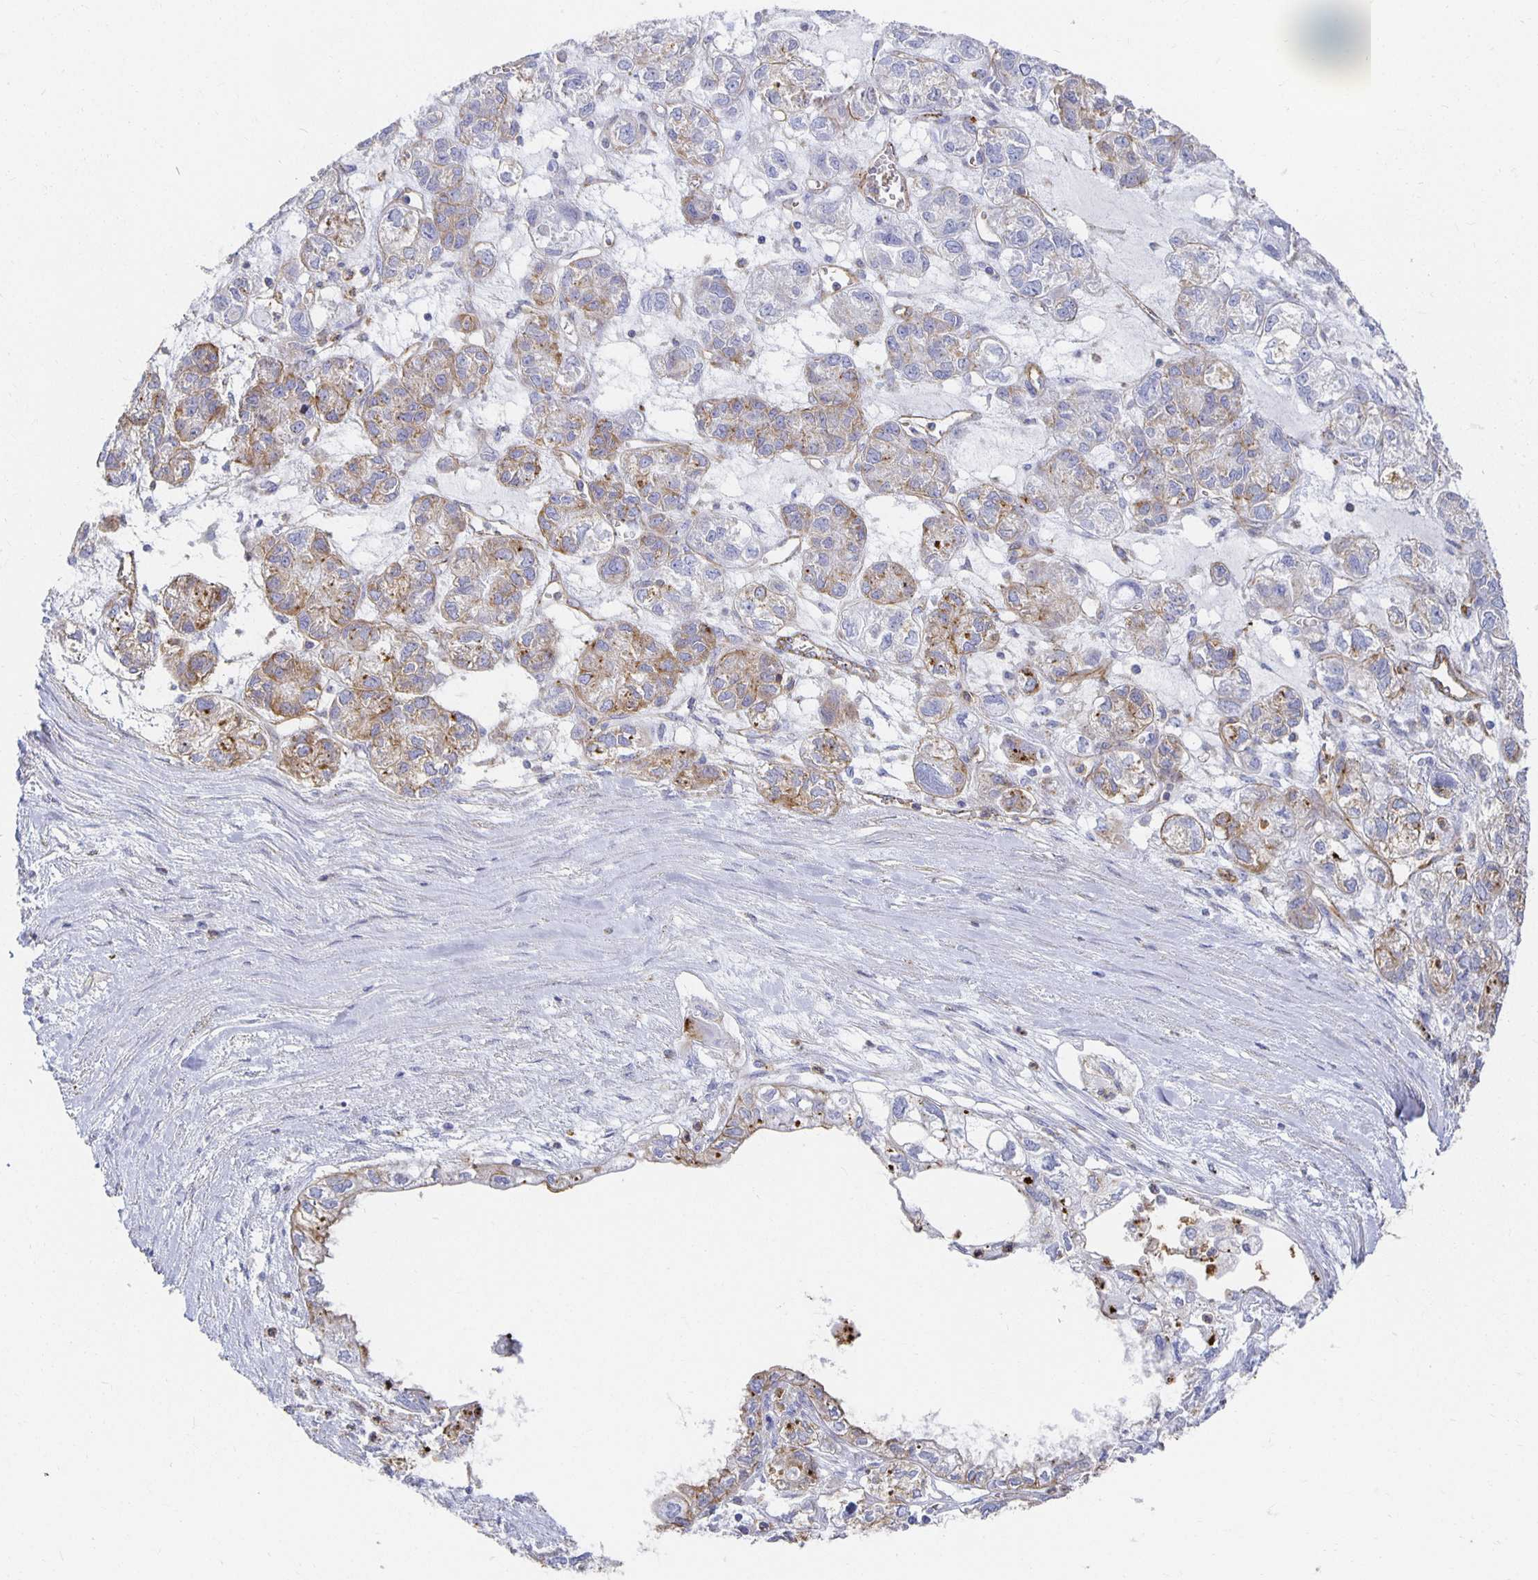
{"staining": {"intensity": "moderate", "quantity": ">75%", "location": "cytoplasmic/membranous"}, "tissue": "ovarian cancer", "cell_type": "Tumor cells", "image_type": "cancer", "snomed": [{"axis": "morphology", "description": "Carcinoma, endometroid"}, {"axis": "topography", "description": "Ovary"}], "caption": "A histopathology image of human ovarian endometroid carcinoma stained for a protein demonstrates moderate cytoplasmic/membranous brown staining in tumor cells.", "gene": "TAAR1", "patient": {"sex": "female", "age": 64}}